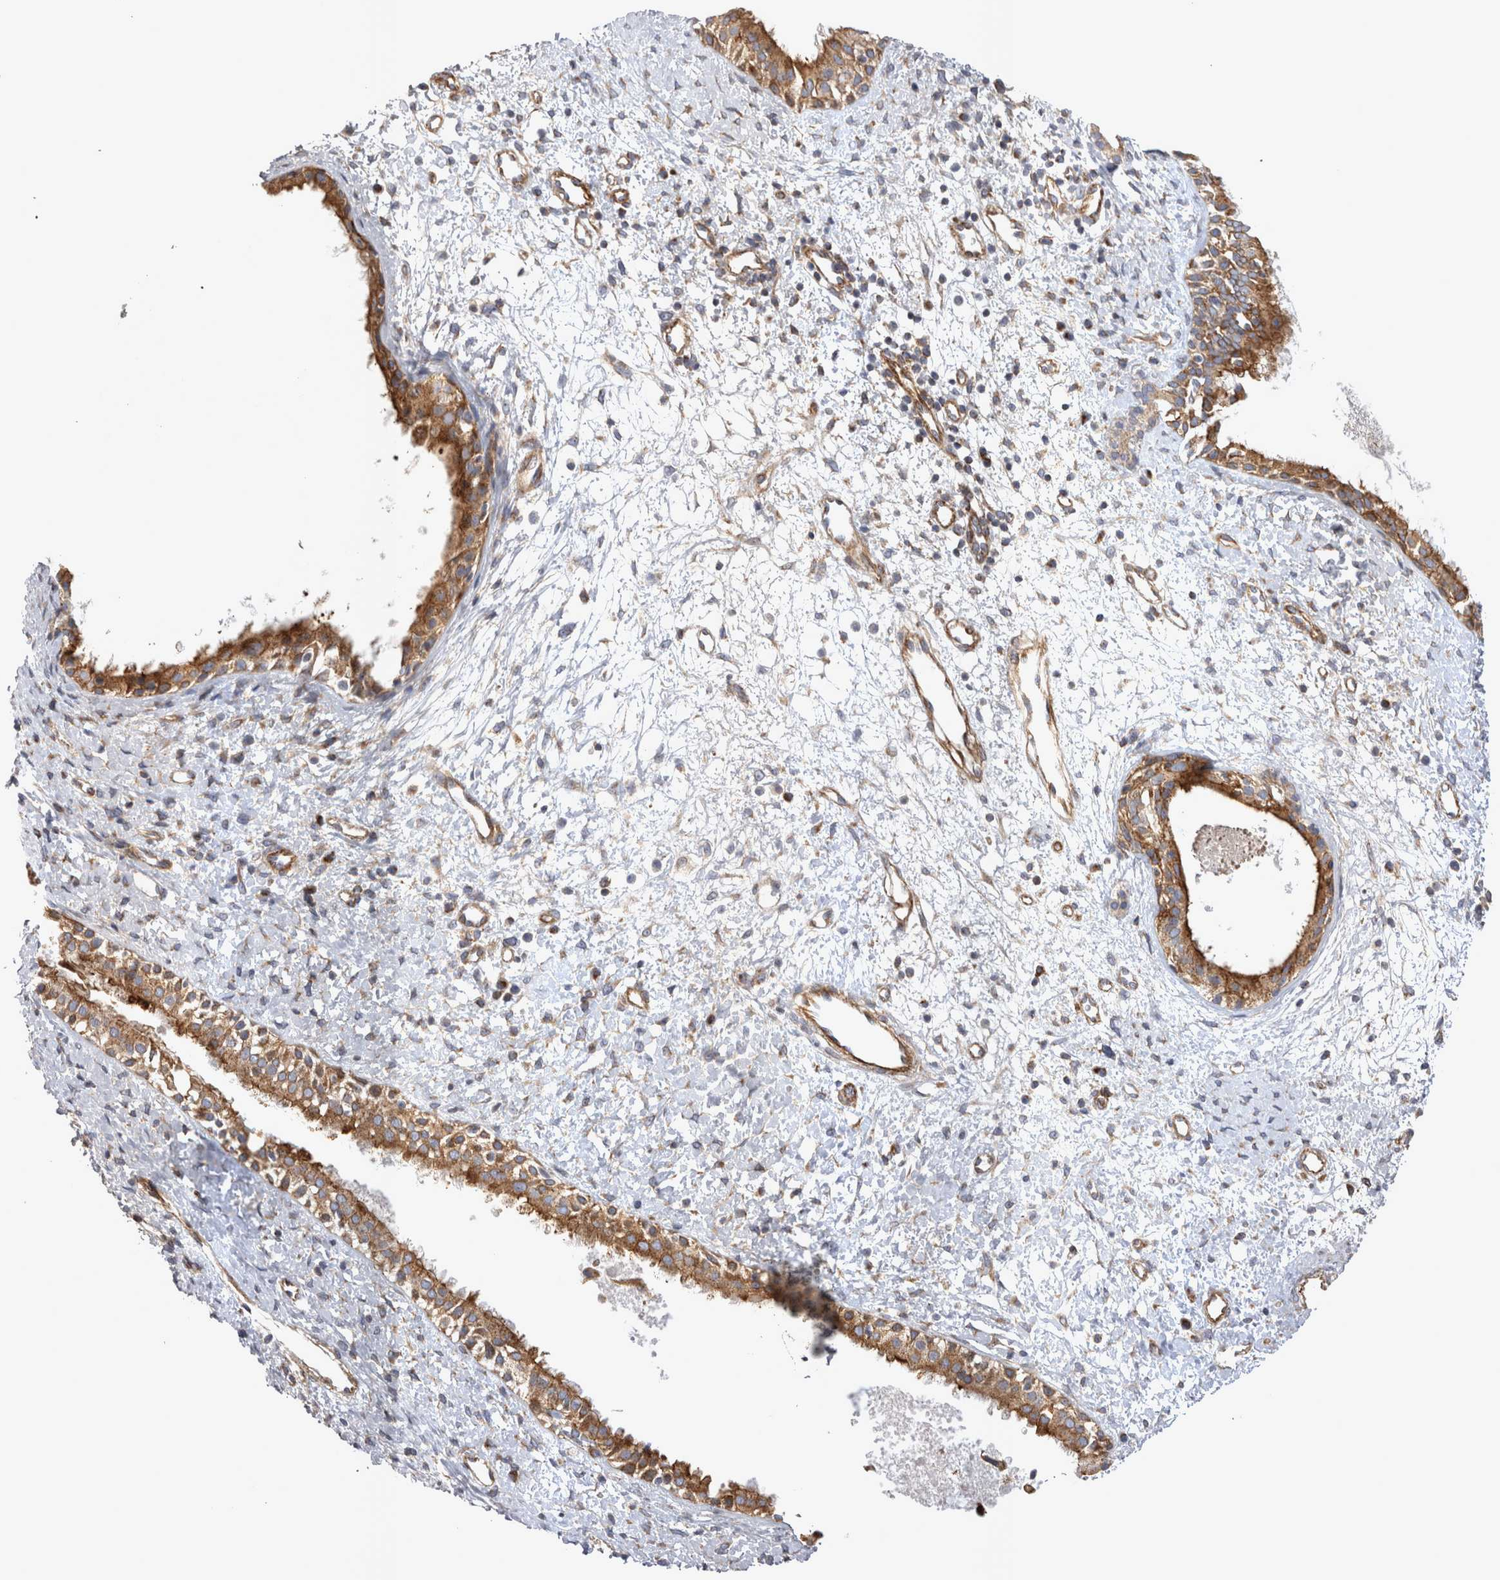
{"staining": {"intensity": "moderate", "quantity": ">75%", "location": "cytoplasmic/membranous"}, "tissue": "nasopharynx", "cell_type": "Respiratory epithelial cells", "image_type": "normal", "snomed": [{"axis": "morphology", "description": "Normal tissue, NOS"}, {"axis": "topography", "description": "Nasopharynx"}], "caption": "This is an image of IHC staining of unremarkable nasopharynx, which shows moderate expression in the cytoplasmic/membranous of respiratory epithelial cells.", "gene": "TSPOAP1", "patient": {"sex": "male", "age": 22}}